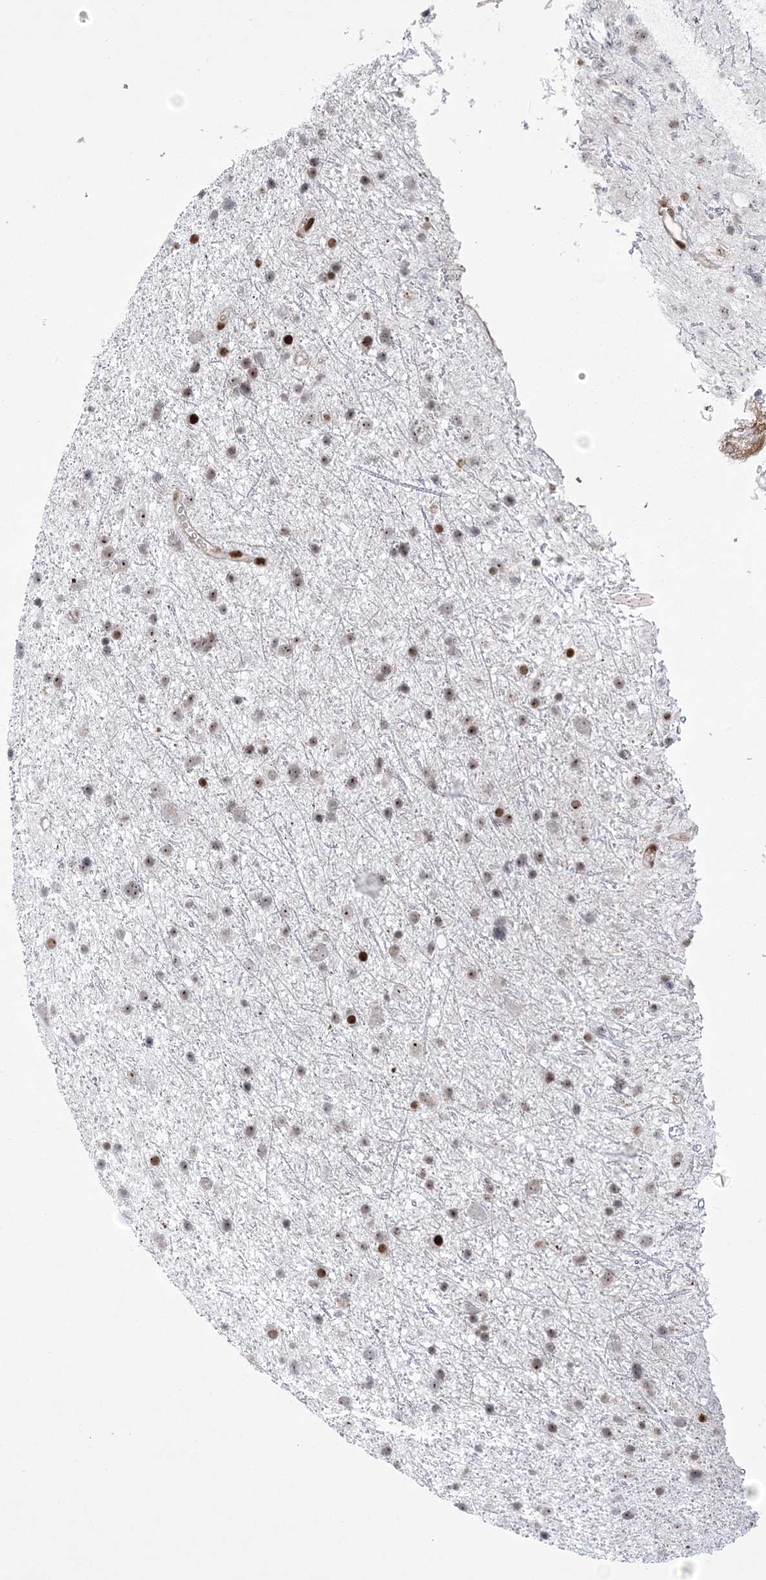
{"staining": {"intensity": "moderate", "quantity": ">75%", "location": "nuclear"}, "tissue": "glioma", "cell_type": "Tumor cells", "image_type": "cancer", "snomed": [{"axis": "morphology", "description": "Glioma, malignant, Low grade"}, {"axis": "topography", "description": "Cerebral cortex"}], "caption": "Human malignant low-grade glioma stained with a brown dye reveals moderate nuclear positive expression in about >75% of tumor cells.", "gene": "HOMEZ", "patient": {"sex": "female", "age": 39}}